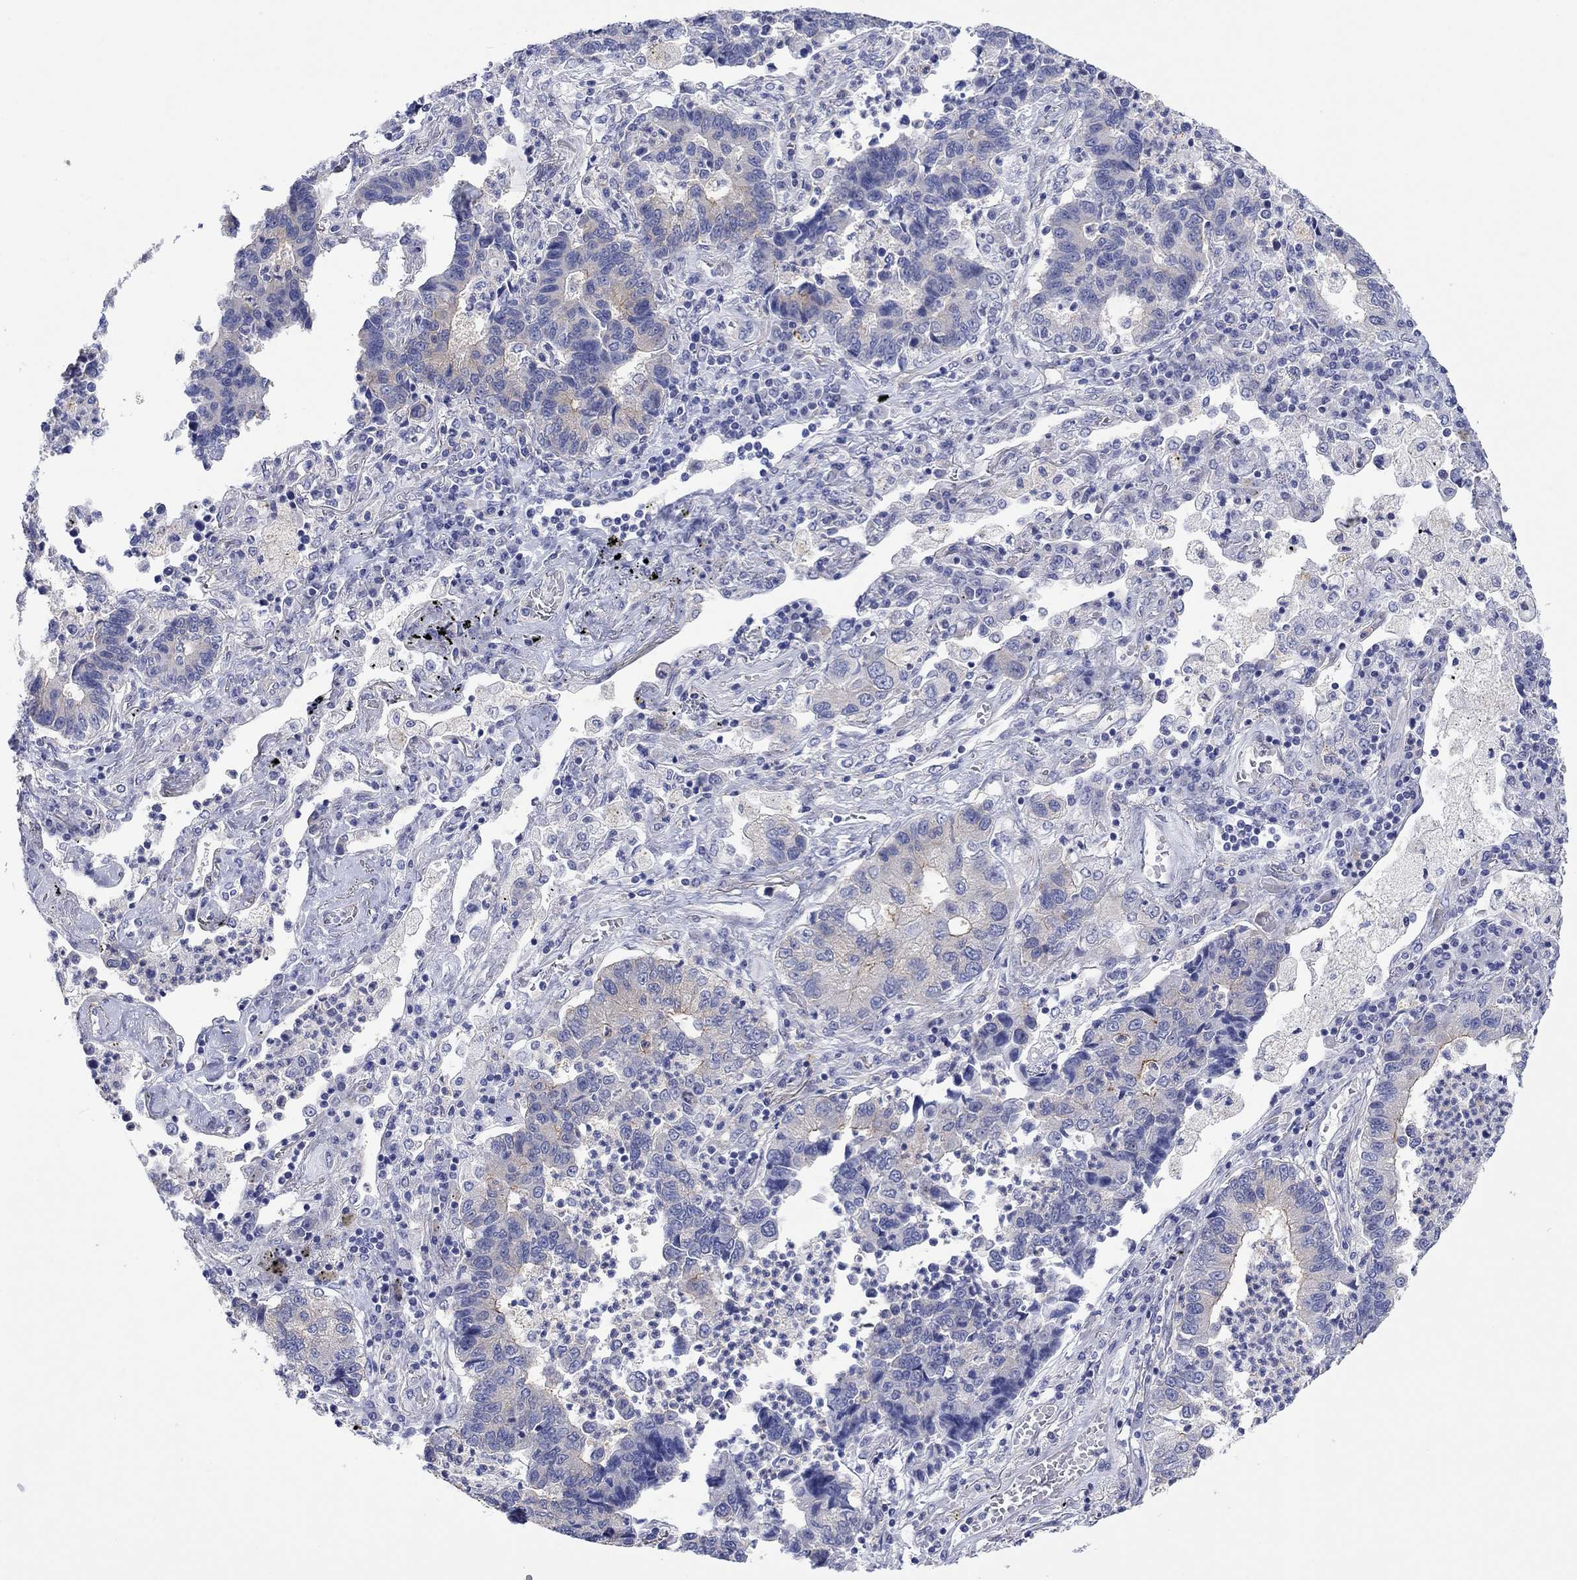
{"staining": {"intensity": "negative", "quantity": "none", "location": "none"}, "tissue": "lung cancer", "cell_type": "Tumor cells", "image_type": "cancer", "snomed": [{"axis": "morphology", "description": "Adenocarcinoma, NOS"}, {"axis": "topography", "description": "Lung"}], "caption": "Human lung cancer (adenocarcinoma) stained for a protein using IHC shows no staining in tumor cells.", "gene": "TPRN", "patient": {"sex": "female", "age": 57}}